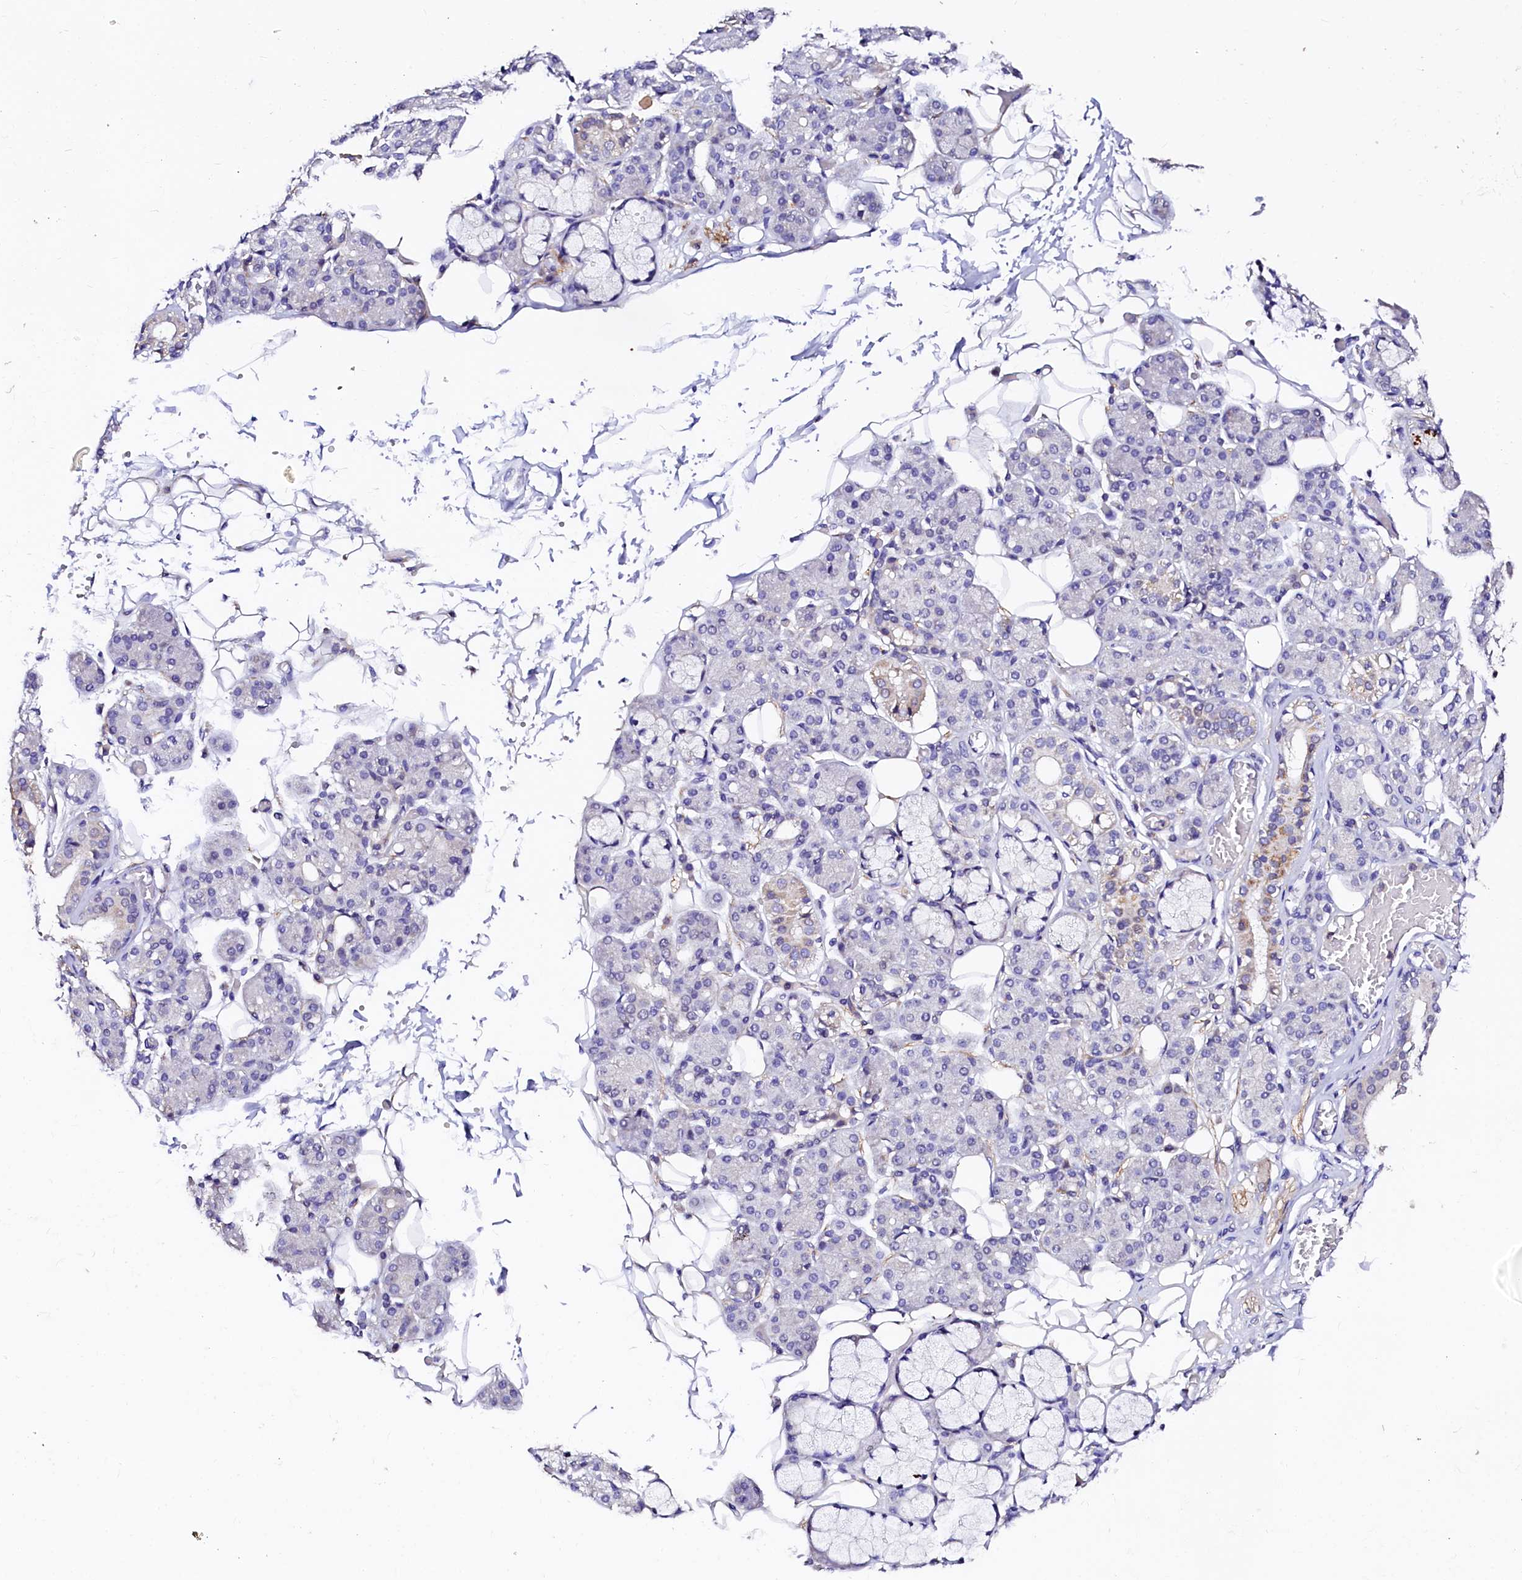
{"staining": {"intensity": "negative", "quantity": "none", "location": "none"}, "tissue": "salivary gland", "cell_type": "Glandular cells", "image_type": "normal", "snomed": [{"axis": "morphology", "description": "Normal tissue, NOS"}, {"axis": "topography", "description": "Salivary gland"}], "caption": "Micrograph shows no protein positivity in glandular cells of benign salivary gland. The staining was performed using DAB to visualize the protein expression in brown, while the nuclei were stained in blue with hematoxylin (Magnification: 20x).", "gene": "NALF1", "patient": {"sex": "male", "age": 63}}